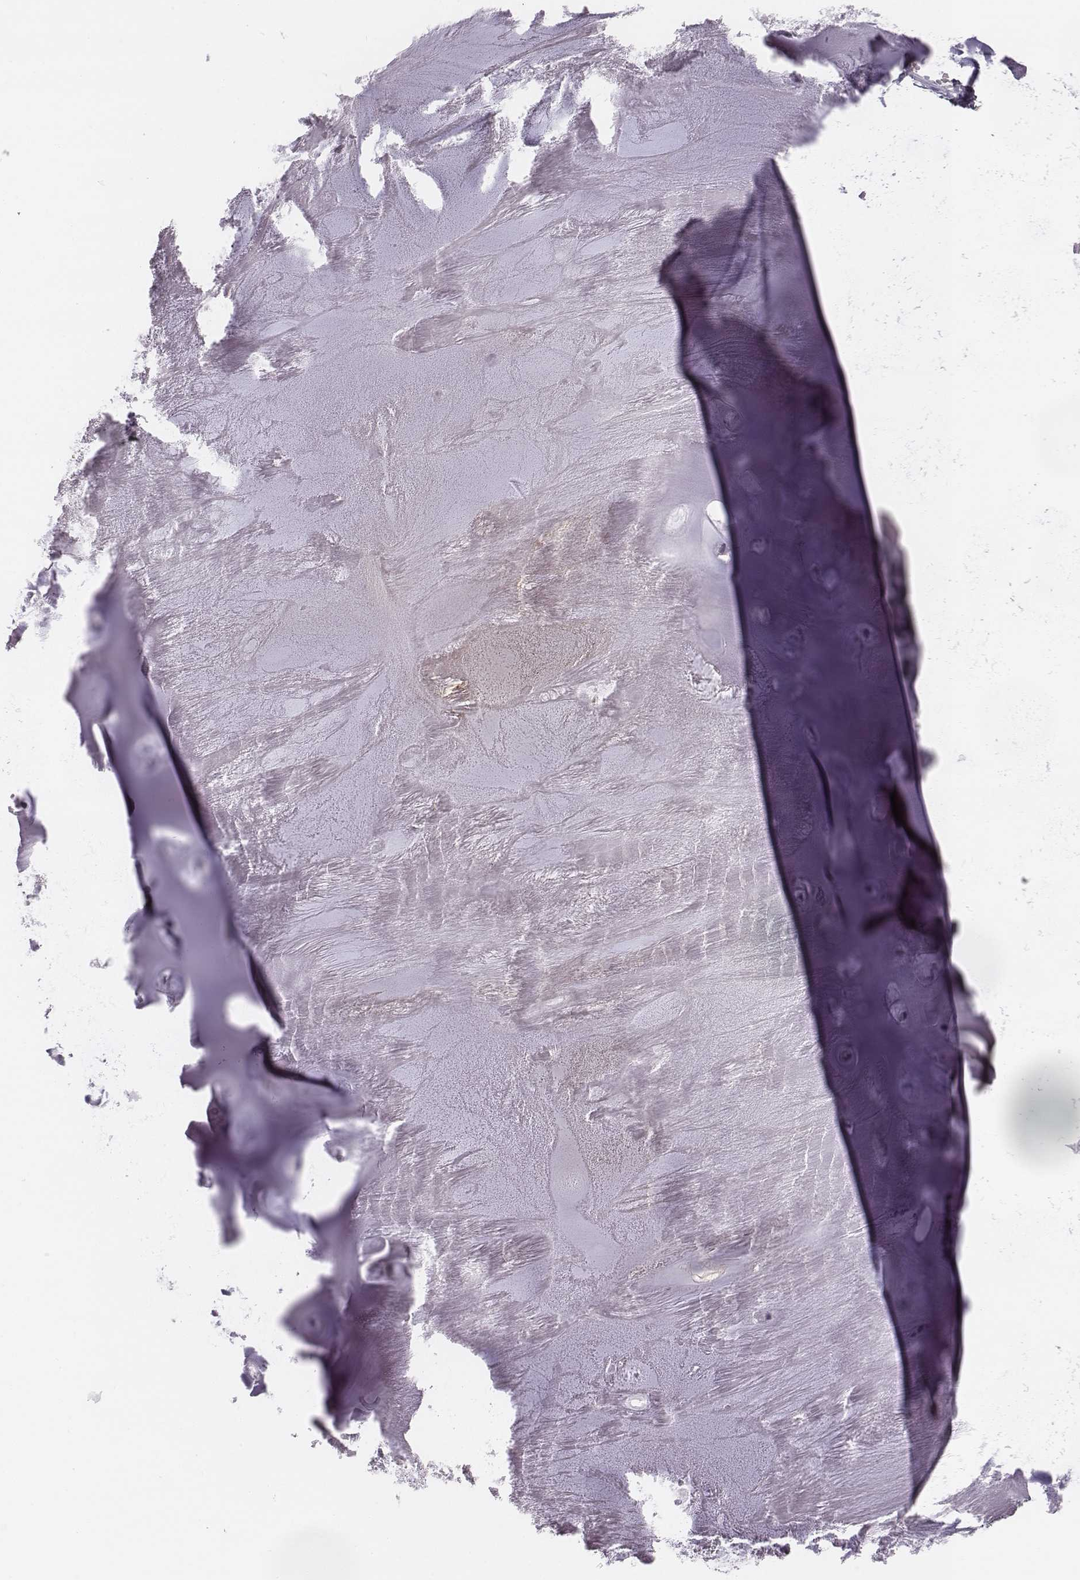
{"staining": {"intensity": "negative", "quantity": "none", "location": "none"}, "tissue": "adipose tissue", "cell_type": "Adipocytes", "image_type": "normal", "snomed": [{"axis": "morphology", "description": "Normal tissue, NOS"}, {"axis": "morphology", "description": "Squamous cell carcinoma, NOS"}, {"axis": "topography", "description": "Cartilage tissue"}, {"axis": "topography", "description": "Lung"}], "caption": "DAB (3,3'-diaminobenzidine) immunohistochemical staining of benign adipose tissue displays no significant staining in adipocytes. (DAB (3,3'-diaminobenzidine) immunohistochemistry, high magnification).", "gene": "CSHL1", "patient": {"sex": "male", "age": 66}}